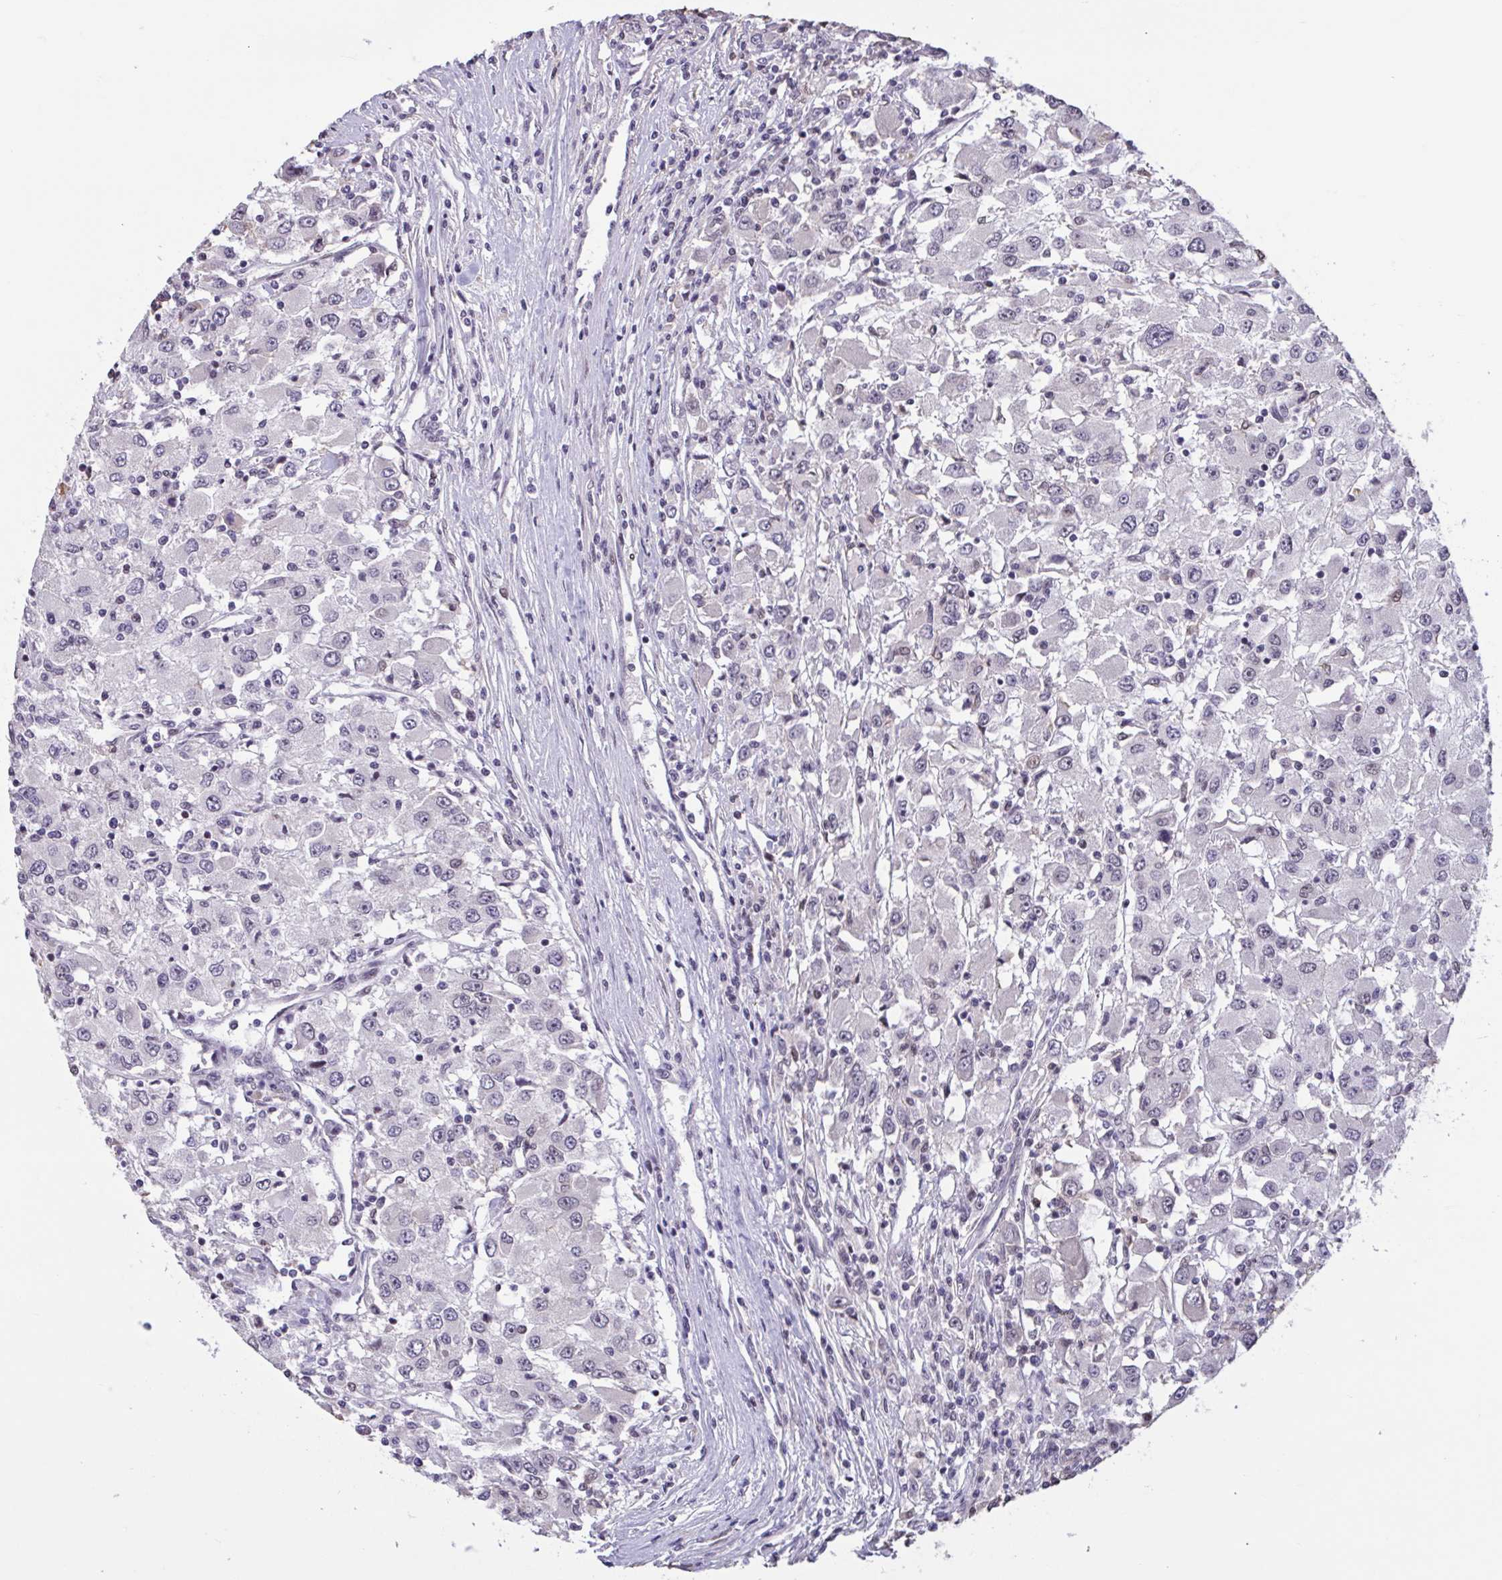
{"staining": {"intensity": "negative", "quantity": "none", "location": "none"}, "tissue": "renal cancer", "cell_type": "Tumor cells", "image_type": "cancer", "snomed": [{"axis": "morphology", "description": "Adenocarcinoma, NOS"}, {"axis": "topography", "description": "Kidney"}], "caption": "A photomicrograph of human renal cancer (adenocarcinoma) is negative for staining in tumor cells.", "gene": "ZNF414", "patient": {"sex": "female", "age": 67}}